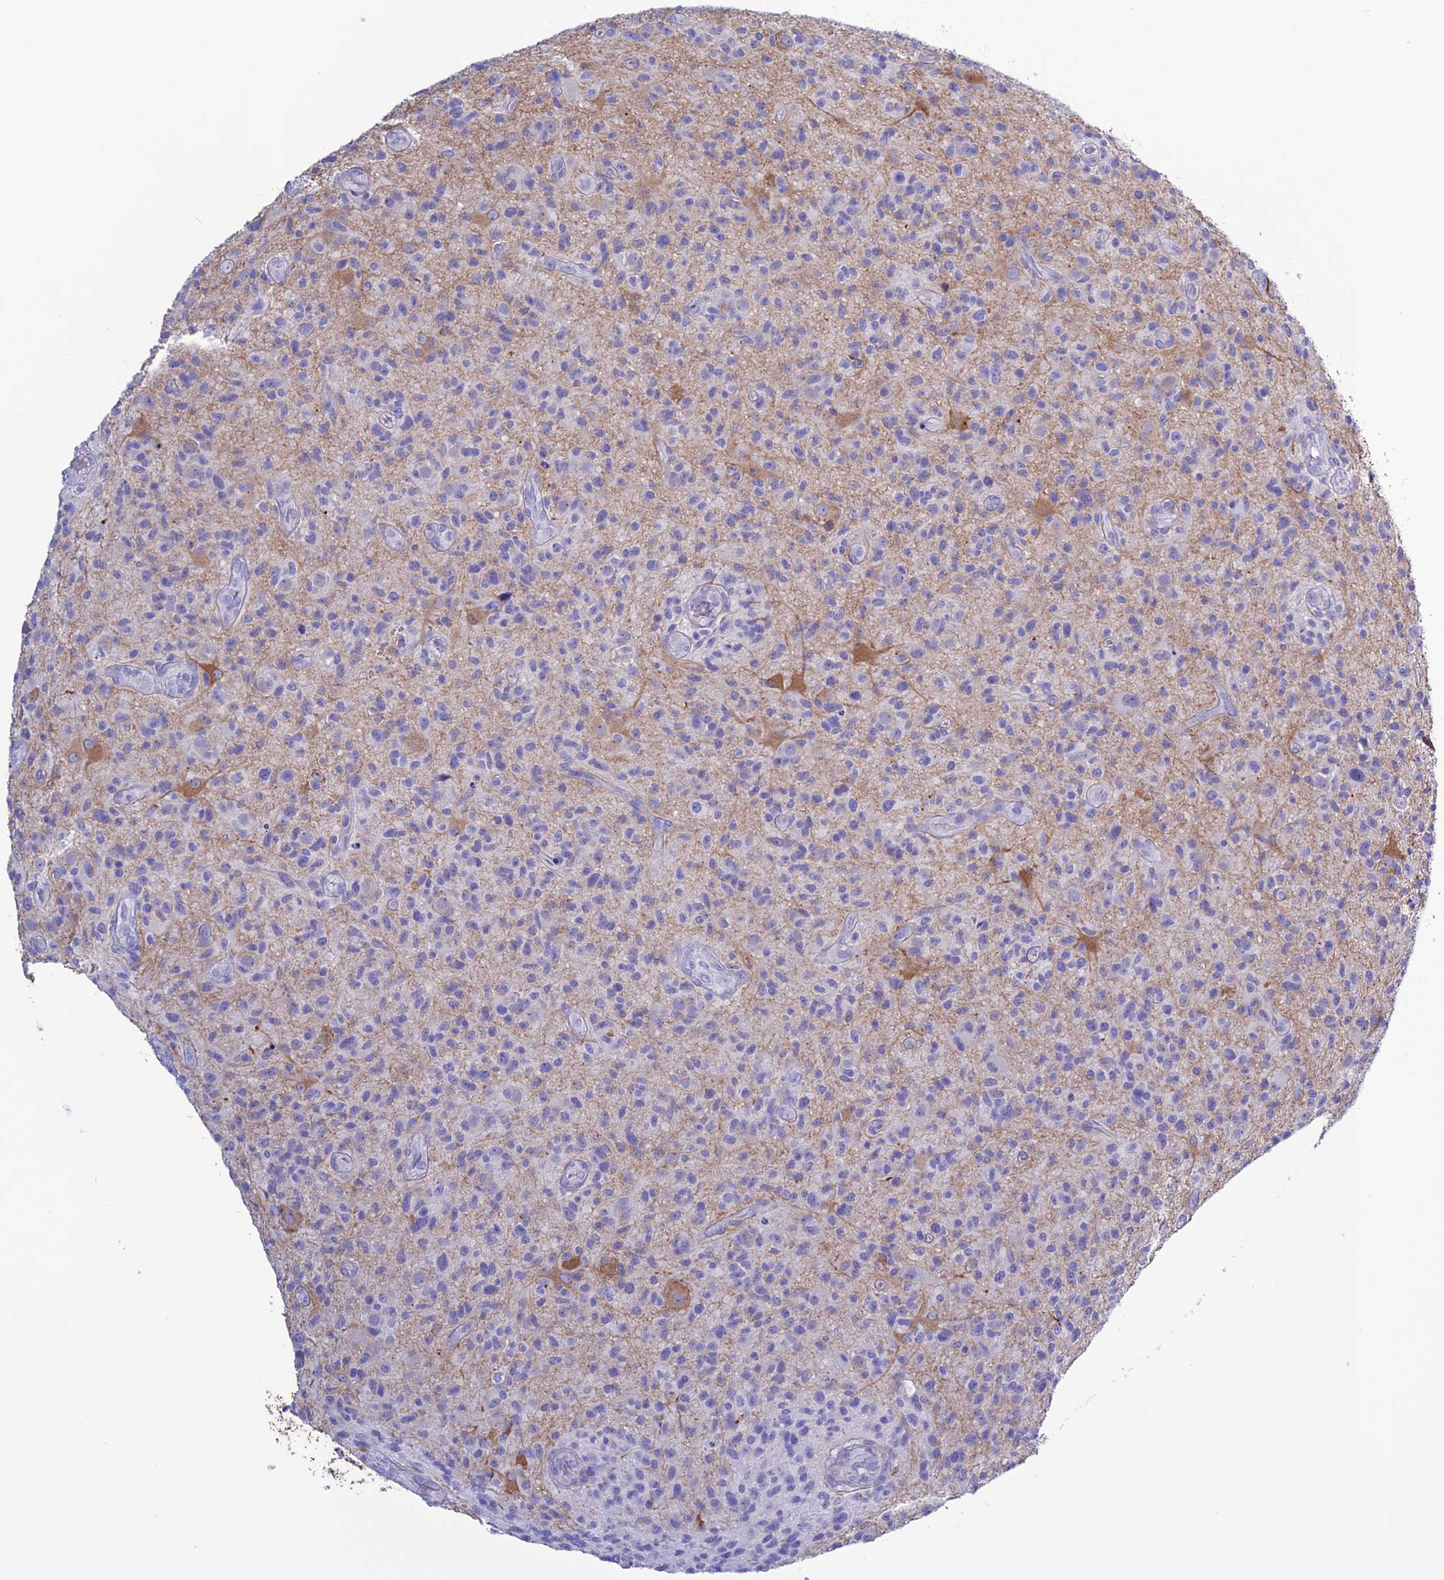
{"staining": {"intensity": "negative", "quantity": "none", "location": "none"}, "tissue": "glioma", "cell_type": "Tumor cells", "image_type": "cancer", "snomed": [{"axis": "morphology", "description": "Glioma, malignant, High grade"}, {"axis": "topography", "description": "Brain"}], "caption": "This is a photomicrograph of immunohistochemistry (IHC) staining of glioma, which shows no positivity in tumor cells.", "gene": "CLEC2L", "patient": {"sex": "male", "age": 47}}